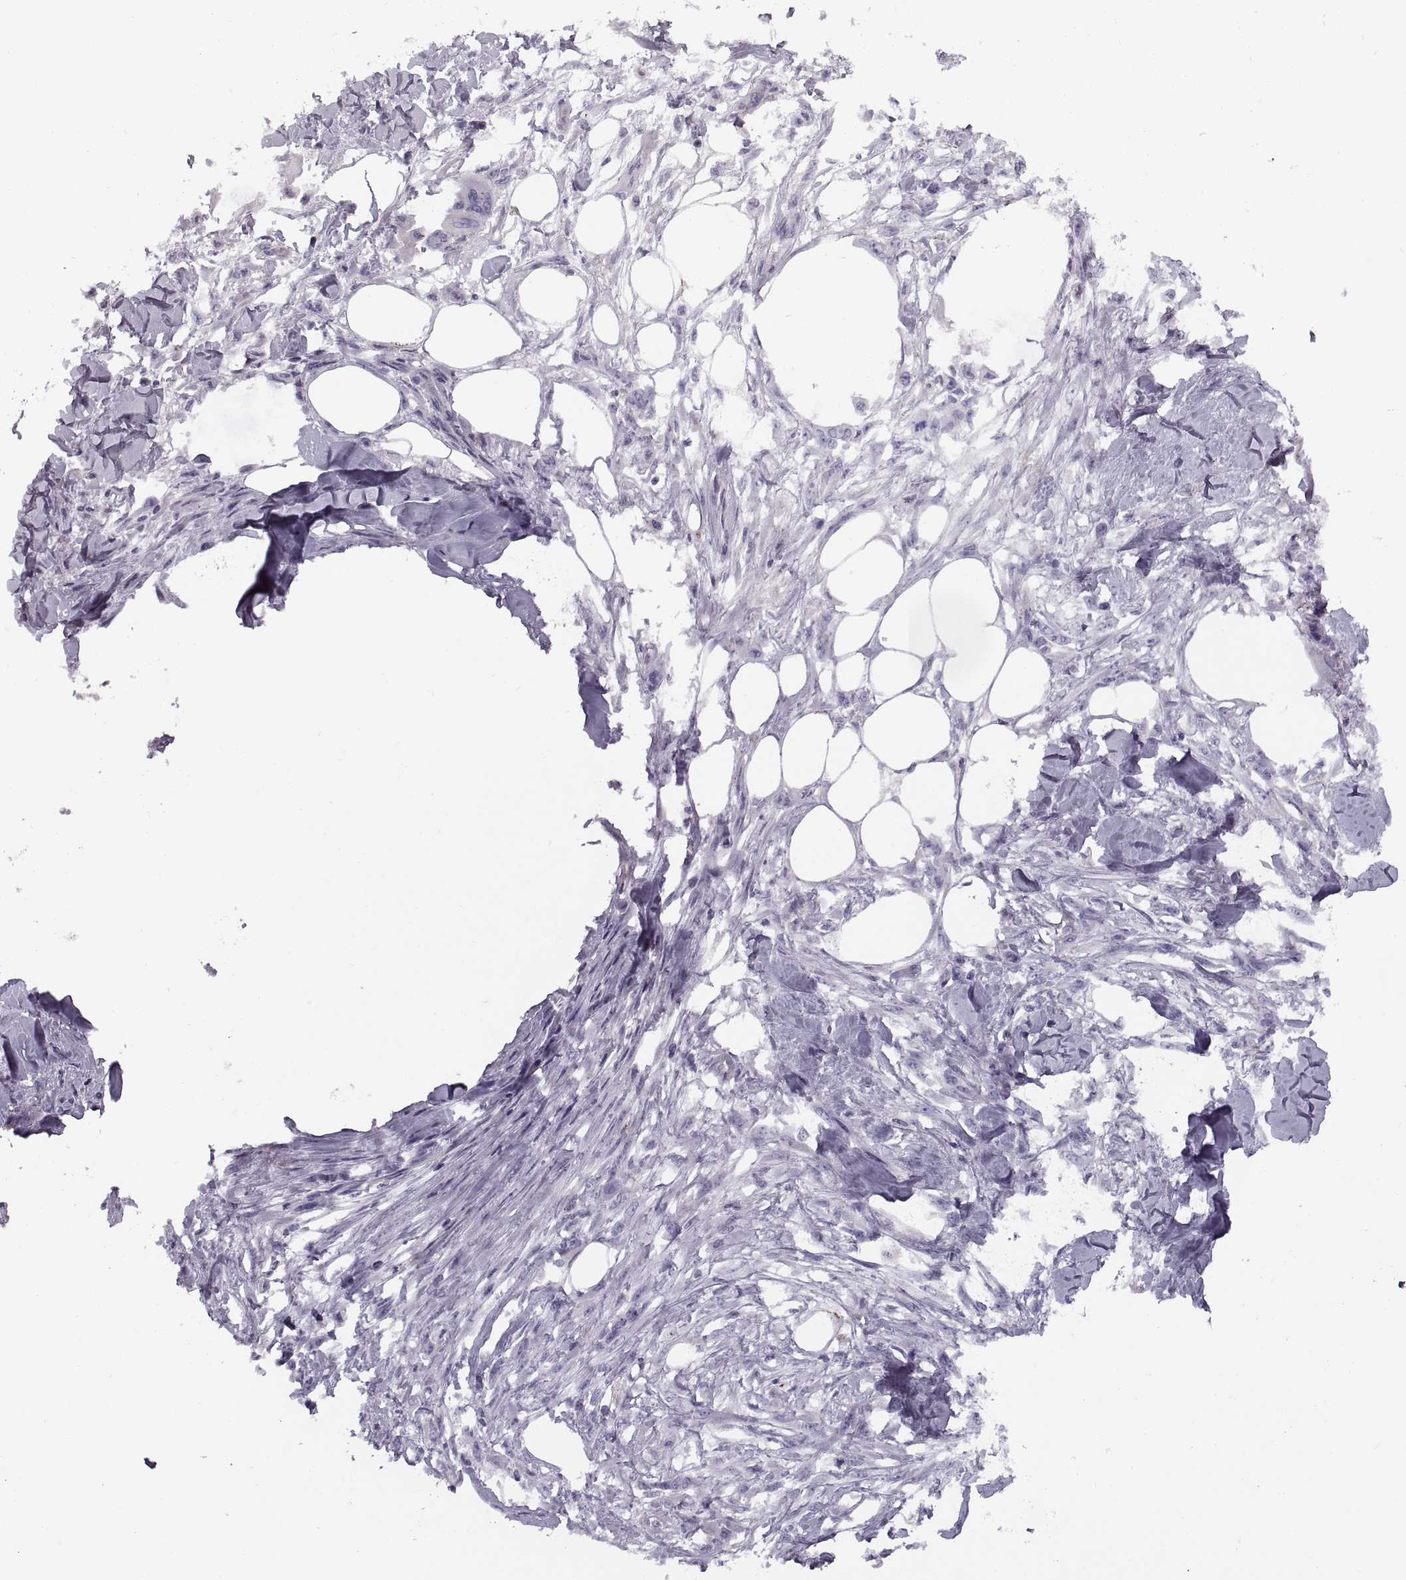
{"staining": {"intensity": "negative", "quantity": "none", "location": "none"}, "tissue": "skin cancer", "cell_type": "Tumor cells", "image_type": "cancer", "snomed": [{"axis": "morphology", "description": "Squamous cell carcinoma, NOS"}, {"axis": "topography", "description": "Skin"}], "caption": "Histopathology image shows no significant protein staining in tumor cells of skin cancer (squamous cell carcinoma).", "gene": "CALCR", "patient": {"sex": "female", "age": 59}}